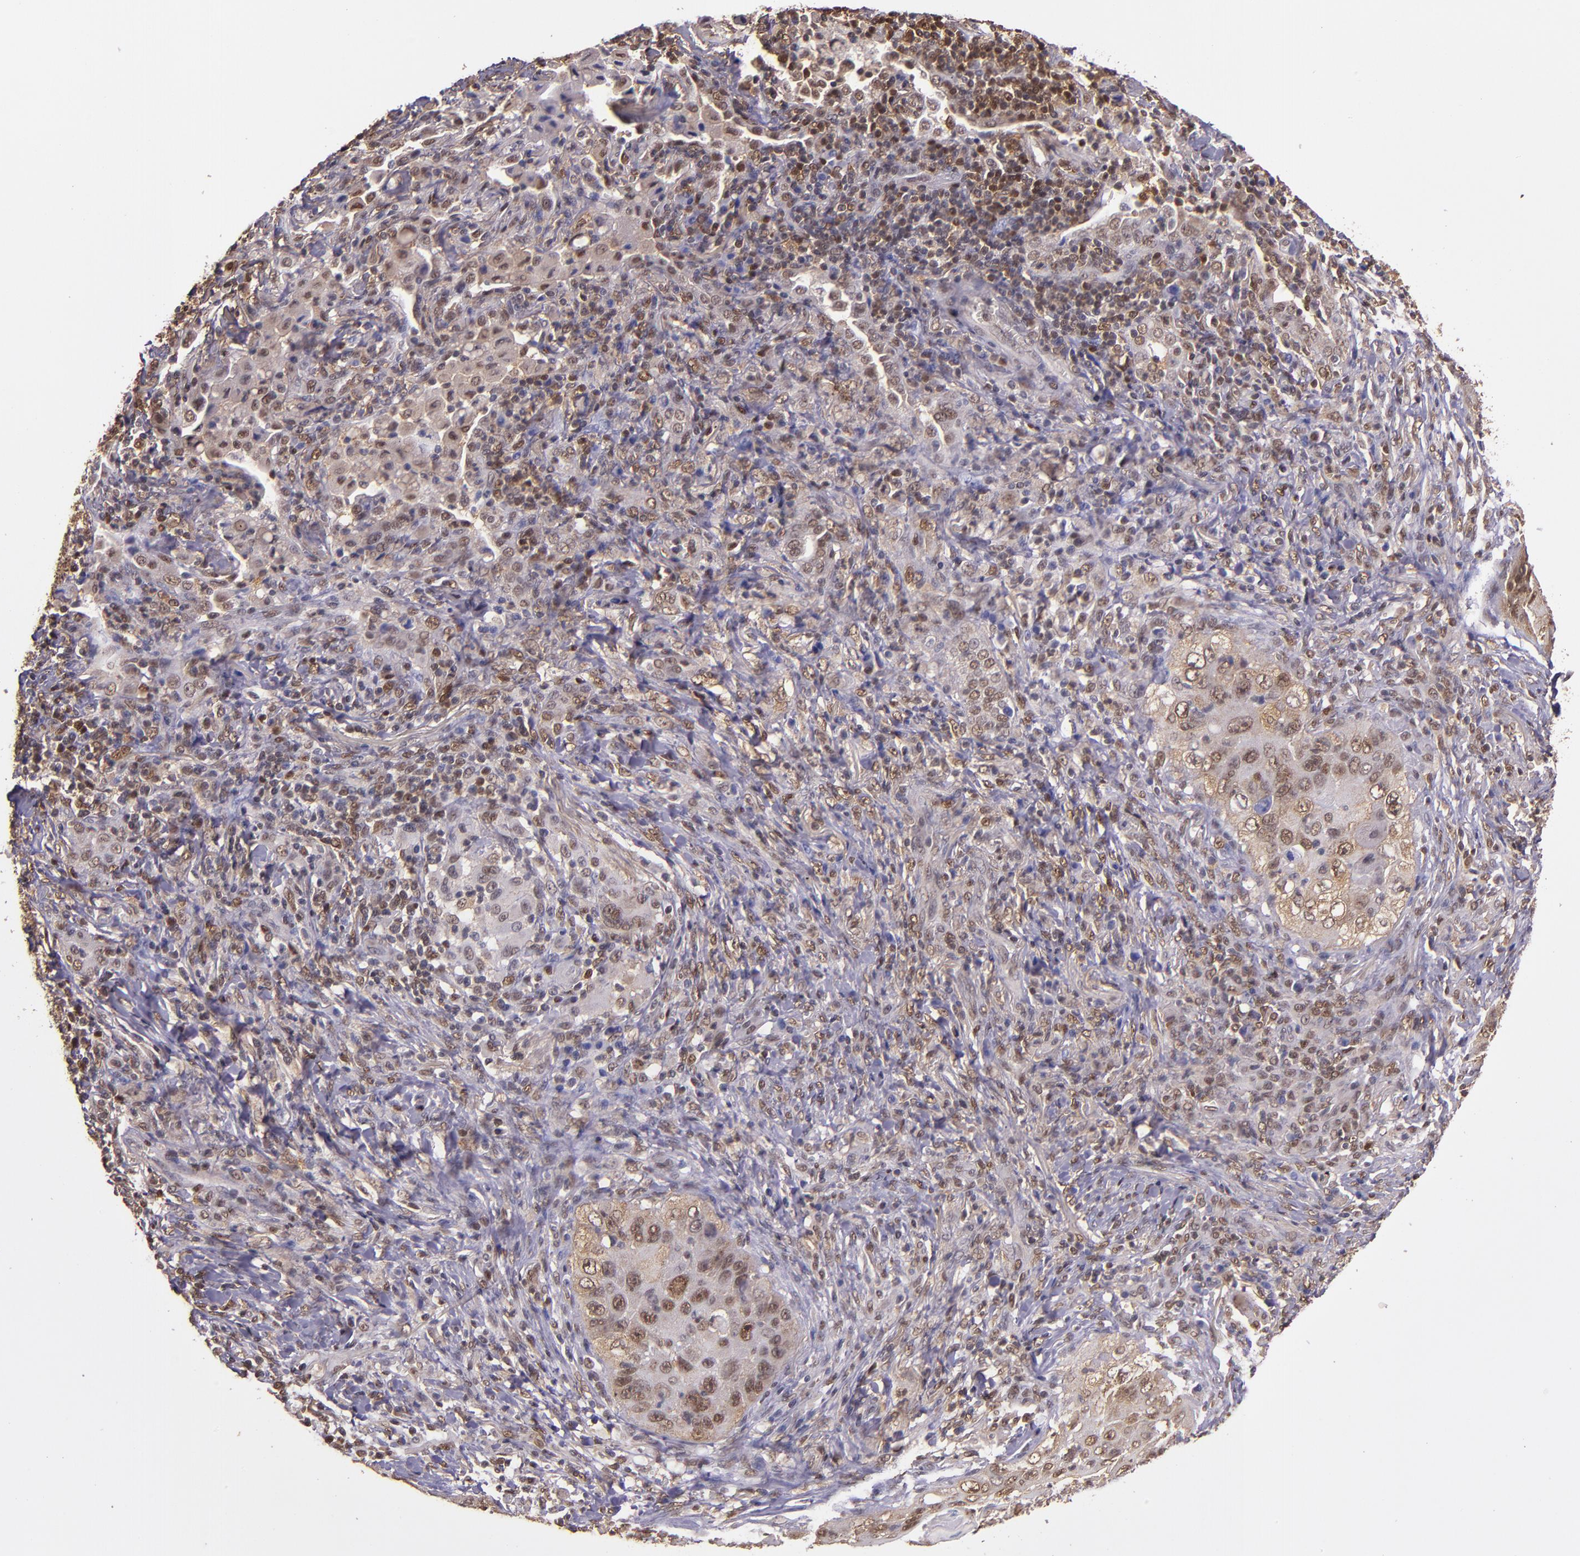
{"staining": {"intensity": "moderate", "quantity": "25%-75%", "location": "cytoplasmic/membranous,nuclear"}, "tissue": "lung cancer", "cell_type": "Tumor cells", "image_type": "cancer", "snomed": [{"axis": "morphology", "description": "Squamous cell carcinoma, NOS"}, {"axis": "topography", "description": "Lung"}], "caption": "There is medium levels of moderate cytoplasmic/membranous and nuclear positivity in tumor cells of squamous cell carcinoma (lung), as demonstrated by immunohistochemical staining (brown color).", "gene": "STAT6", "patient": {"sex": "female", "age": 67}}